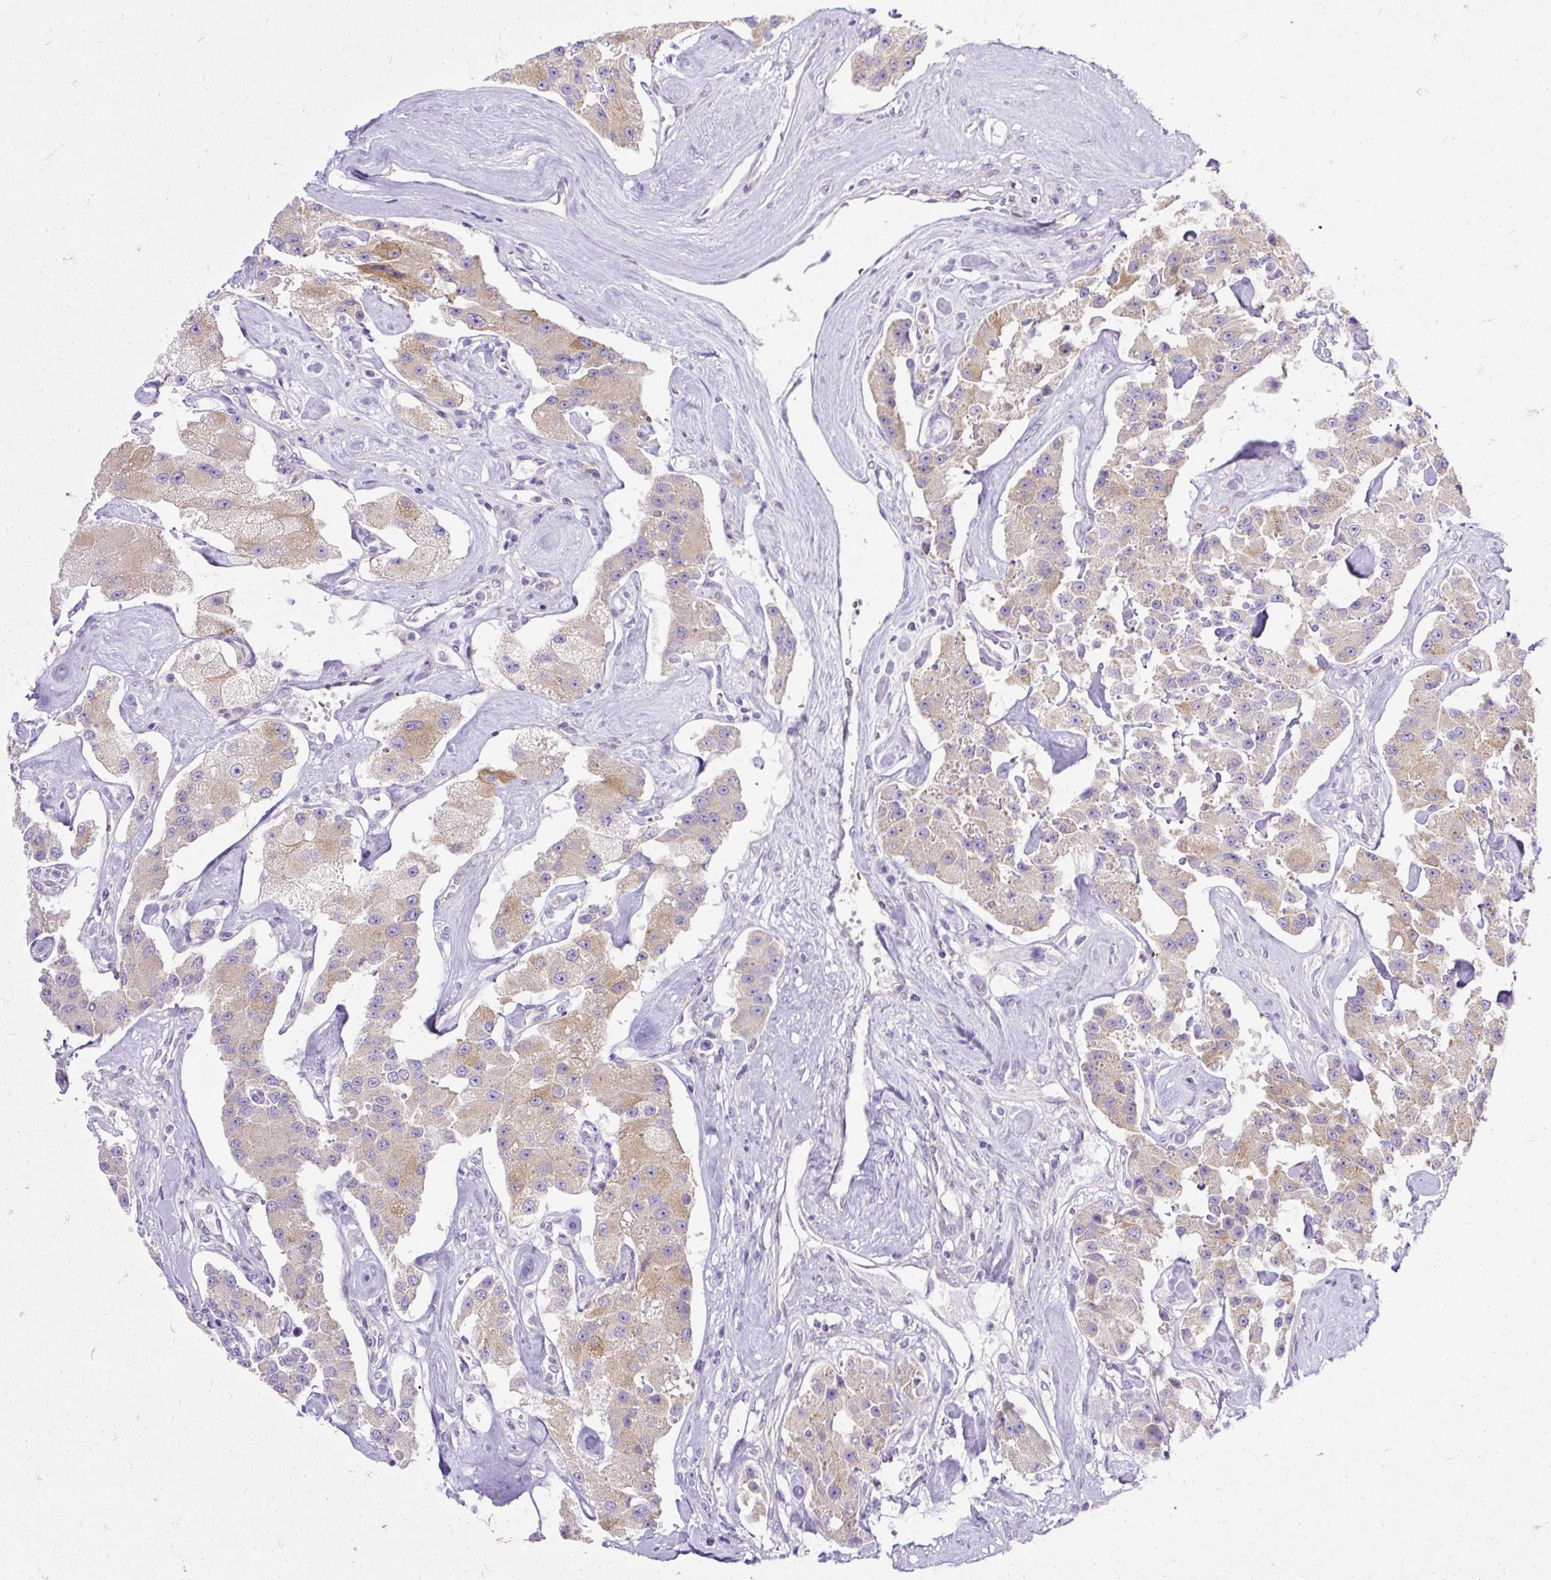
{"staining": {"intensity": "weak", "quantity": "25%-75%", "location": "cytoplasmic/membranous"}, "tissue": "carcinoid", "cell_type": "Tumor cells", "image_type": "cancer", "snomed": [{"axis": "morphology", "description": "Carcinoid, malignant, NOS"}, {"axis": "topography", "description": "Pancreas"}], "caption": "High-power microscopy captured an immunohistochemistry micrograph of carcinoid, revealing weak cytoplasmic/membranous positivity in about 25%-75% of tumor cells.", "gene": "AMFR", "patient": {"sex": "male", "age": 41}}